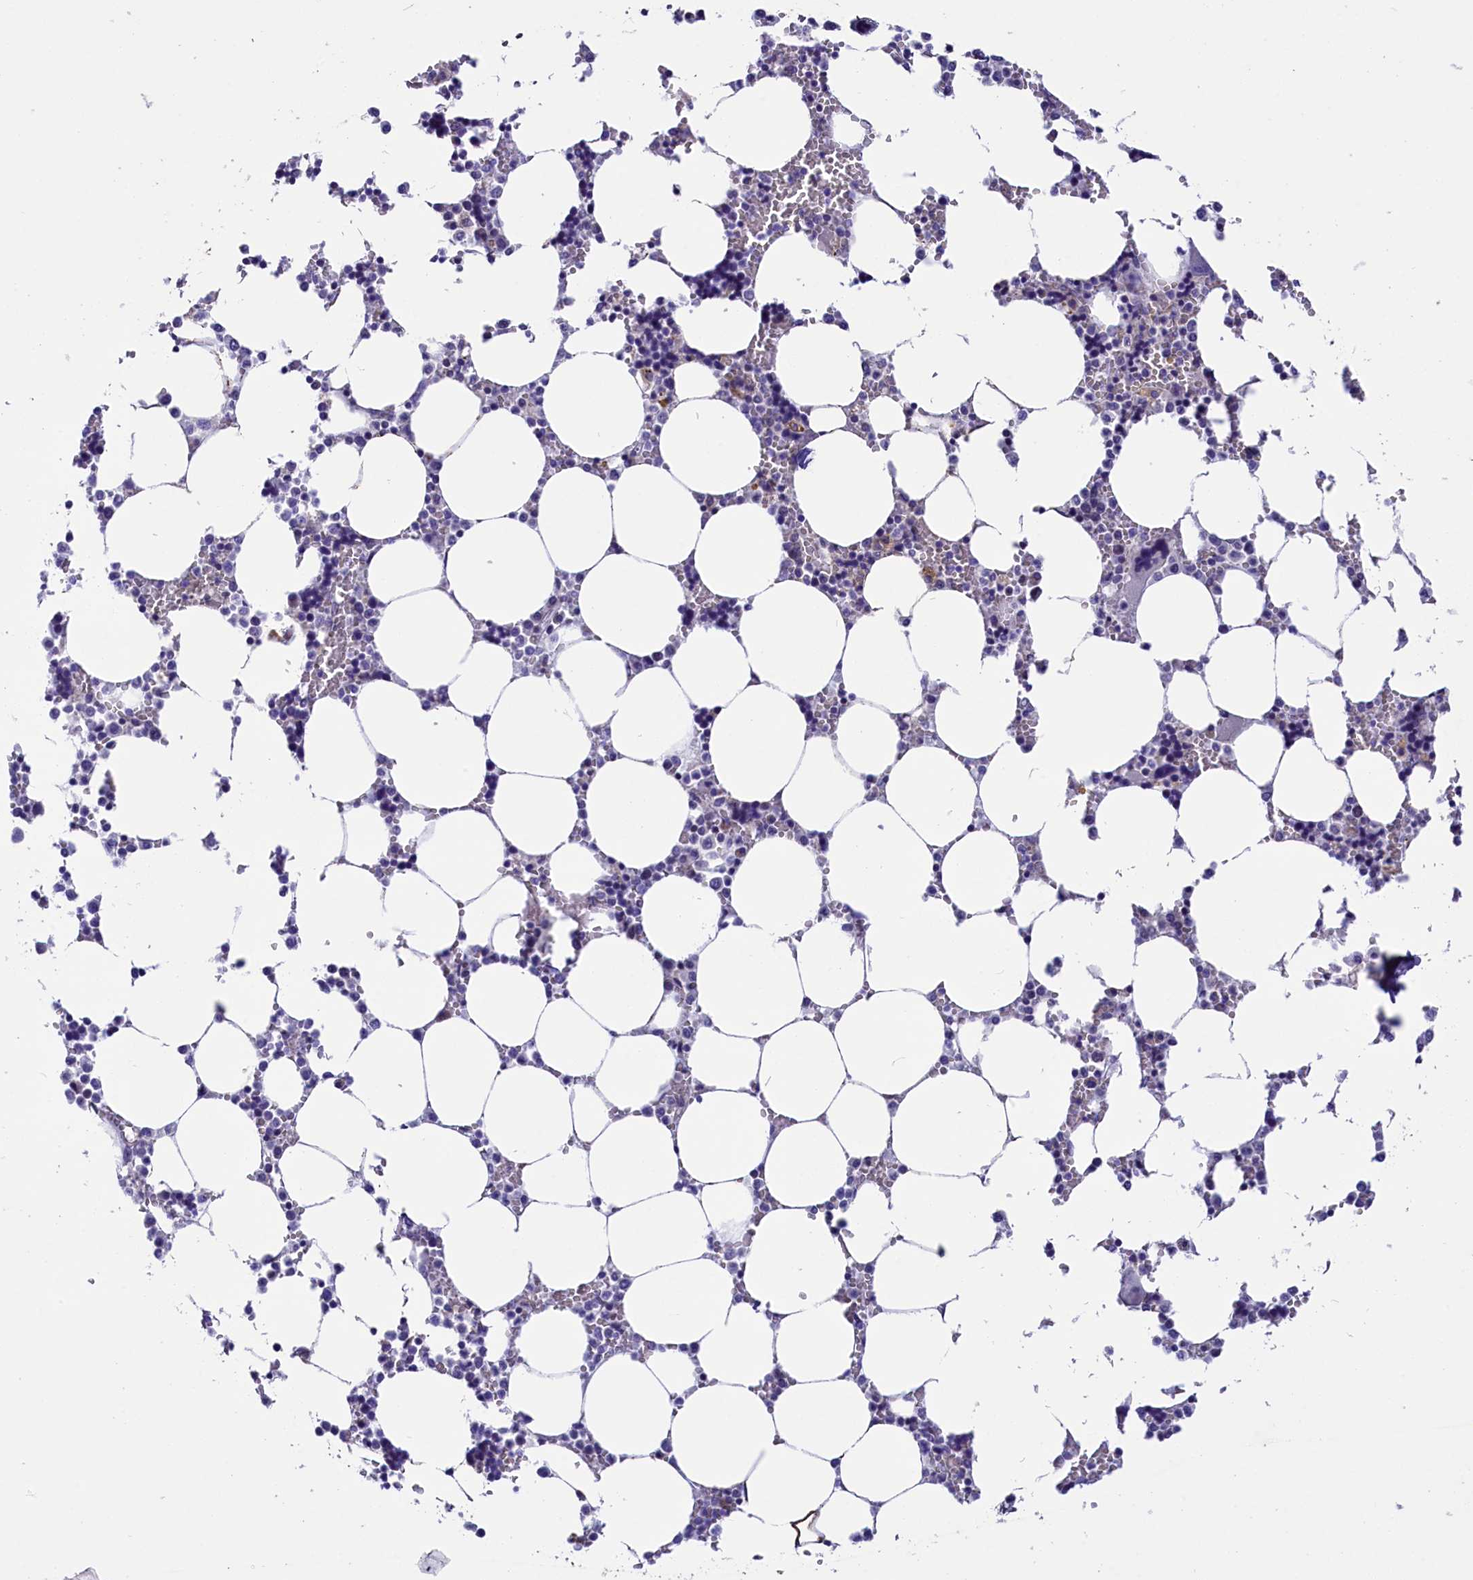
{"staining": {"intensity": "negative", "quantity": "none", "location": "none"}, "tissue": "bone marrow", "cell_type": "Hematopoietic cells", "image_type": "normal", "snomed": [{"axis": "morphology", "description": "Normal tissue, NOS"}, {"axis": "topography", "description": "Bone marrow"}], "caption": "DAB (3,3'-diaminobenzidine) immunohistochemical staining of normal bone marrow displays no significant staining in hematopoietic cells.", "gene": "SCD5", "patient": {"sex": "male", "age": 64}}